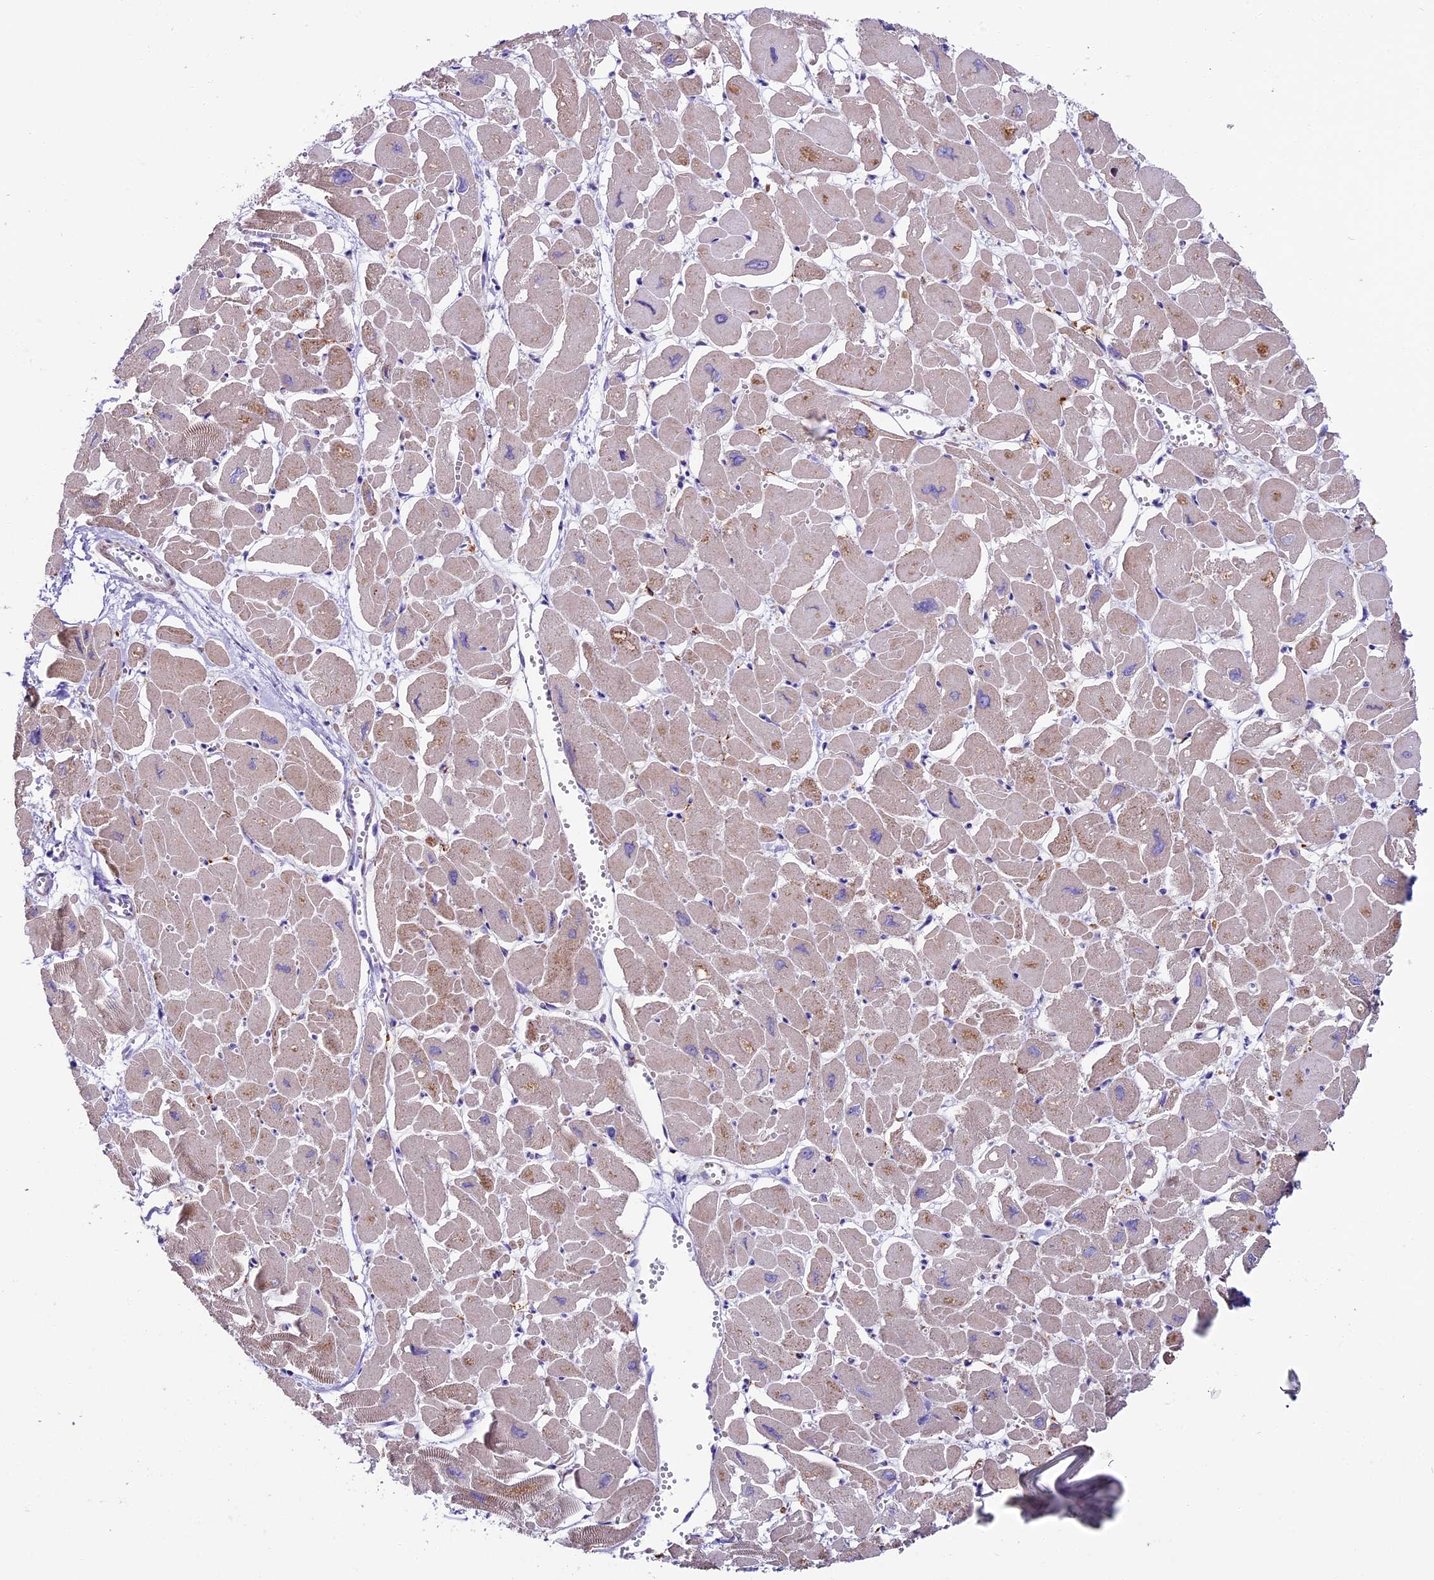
{"staining": {"intensity": "strong", "quantity": "25%-75%", "location": "cytoplasmic/membranous"}, "tissue": "heart muscle", "cell_type": "Cardiomyocytes", "image_type": "normal", "snomed": [{"axis": "morphology", "description": "Normal tissue, NOS"}, {"axis": "topography", "description": "Heart"}], "caption": "Cardiomyocytes reveal strong cytoplasmic/membranous staining in approximately 25%-75% of cells in benign heart muscle. The staining was performed using DAB (3,3'-diaminobenzidine), with brown indicating positive protein expression. Nuclei are stained blue with hematoxylin.", "gene": "IL20RA", "patient": {"sex": "male", "age": 54}}